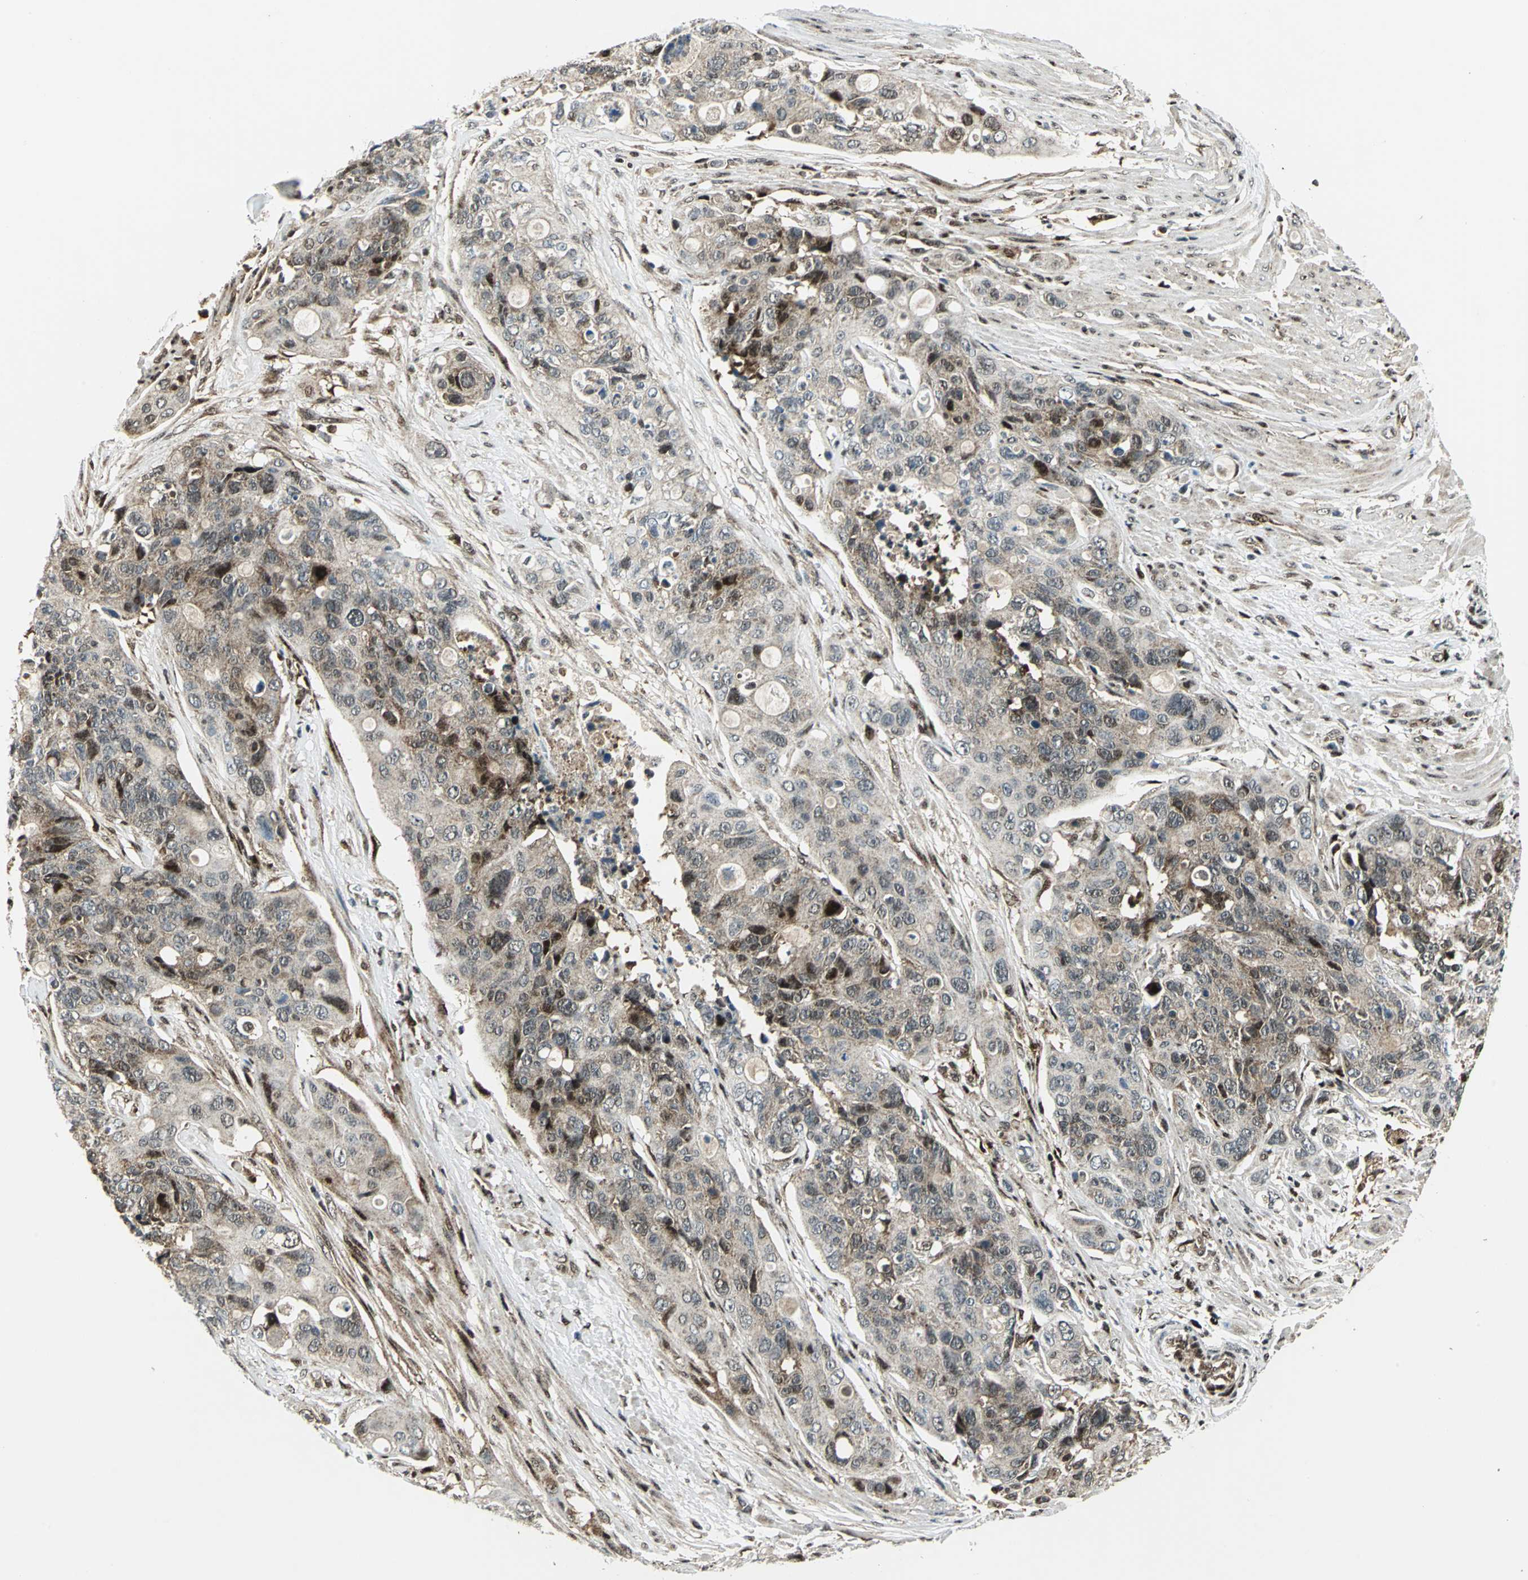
{"staining": {"intensity": "moderate", "quantity": ">75%", "location": "cytoplasmic/membranous,nuclear"}, "tissue": "colorectal cancer", "cell_type": "Tumor cells", "image_type": "cancer", "snomed": [{"axis": "morphology", "description": "Adenocarcinoma, NOS"}, {"axis": "topography", "description": "Colon"}], "caption": "A histopathology image showing moderate cytoplasmic/membranous and nuclear expression in about >75% of tumor cells in colorectal adenocarcinoma, as visualized by brown immunohistochemical staining.", "gene": "COPS5", "patient": {"sex": "female", "age": 57}}